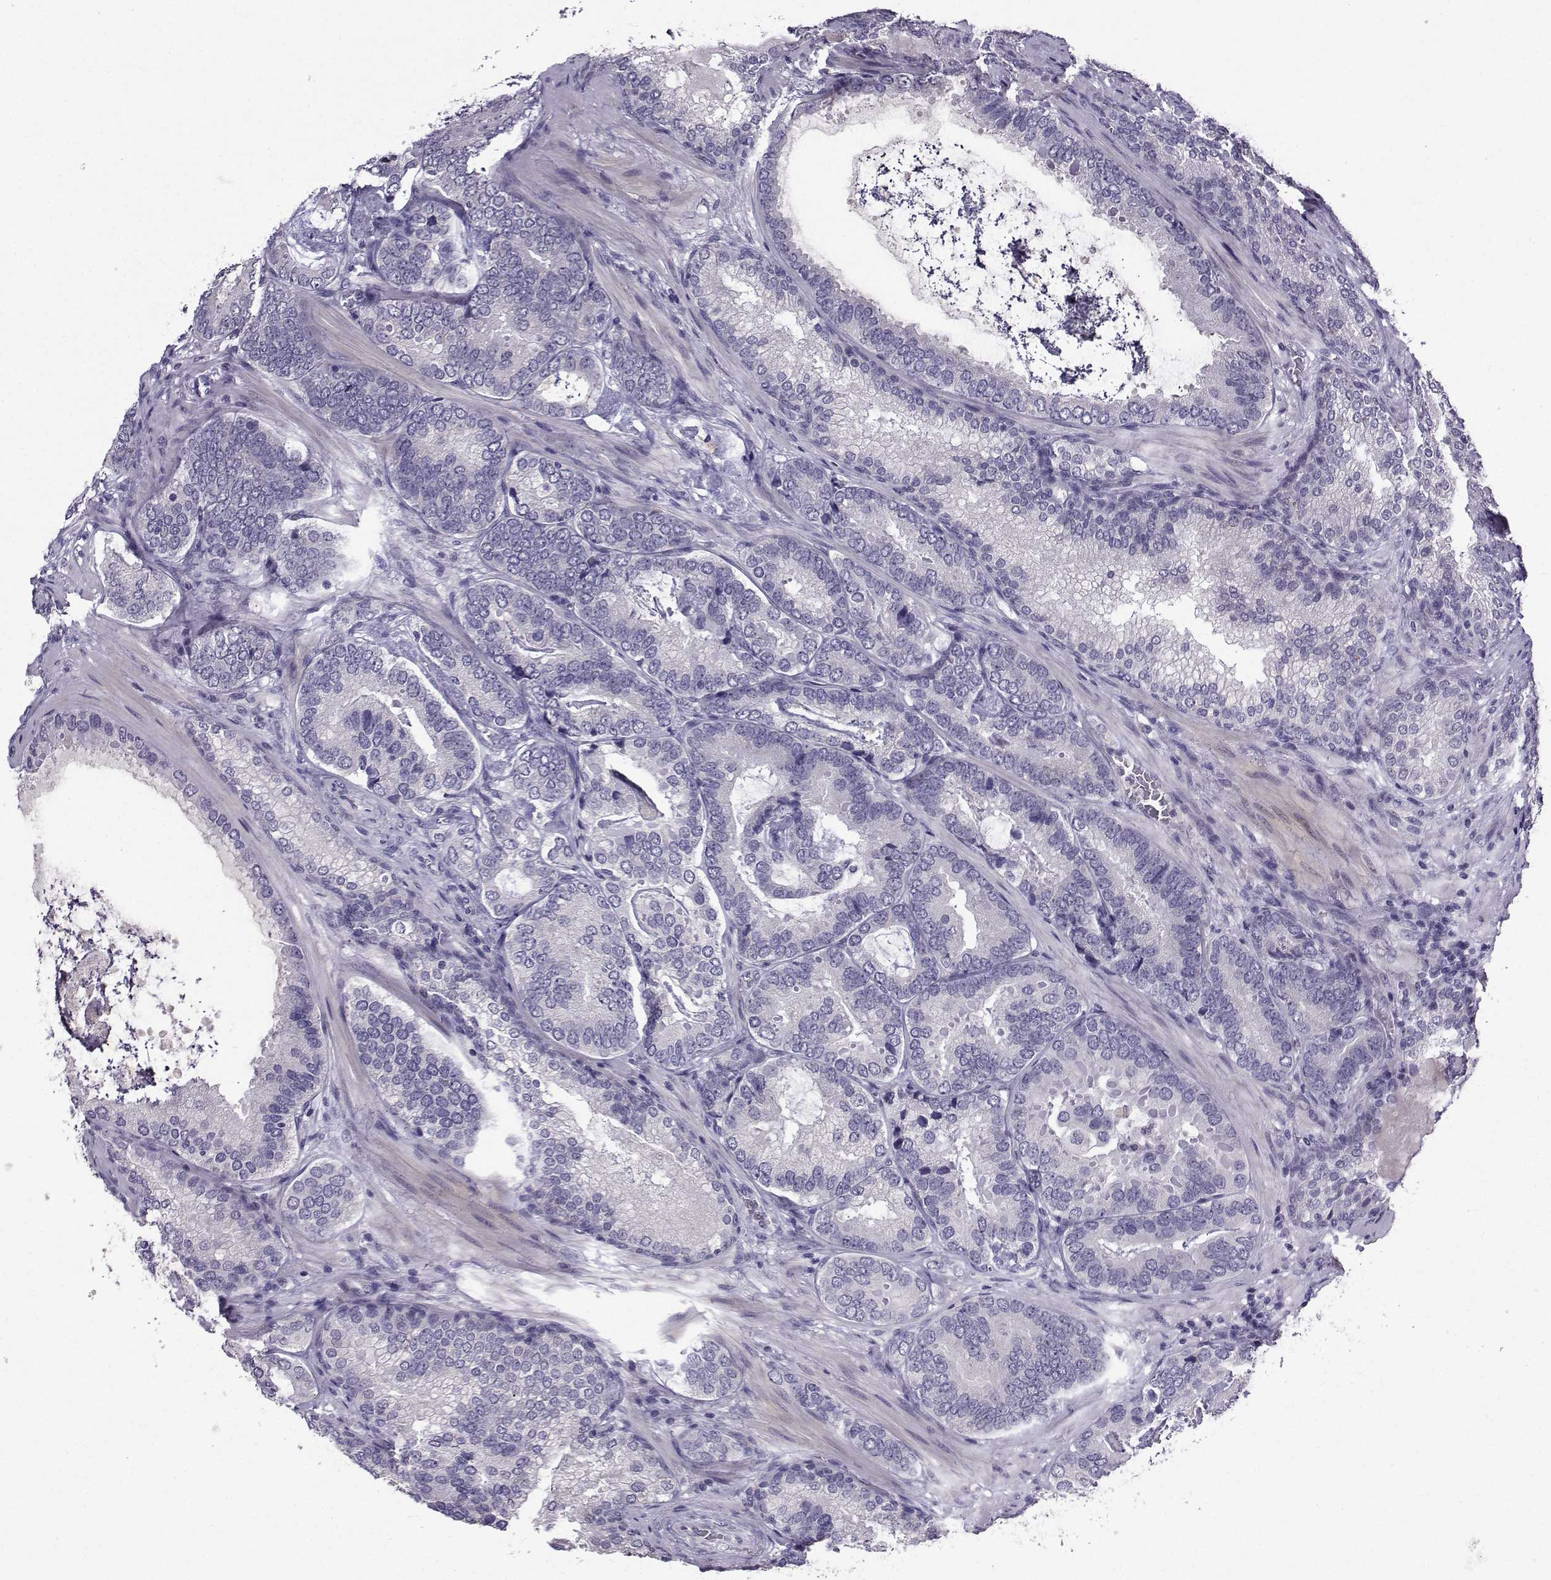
{"staining": {"intensity": "negative", "quantity": "none", "location": "none"}, "tissue": "prostate cancer", "cell_type": "Tumor cells", "image_type": "cancer", "snomed": [{"axis": "morphology", "description": "Adenocarcinoma, Low grade"}, {"axis": "topography", "description": "Prostate"}], "caption": "The immunohistochemistry (IHC) micrograph has no significant expression in tumor cells of adenocarcinoma (low-grade) (prostate) tissue.", "gene": "CRYBB1", "patient": {"sex": "male", "age": 60}}